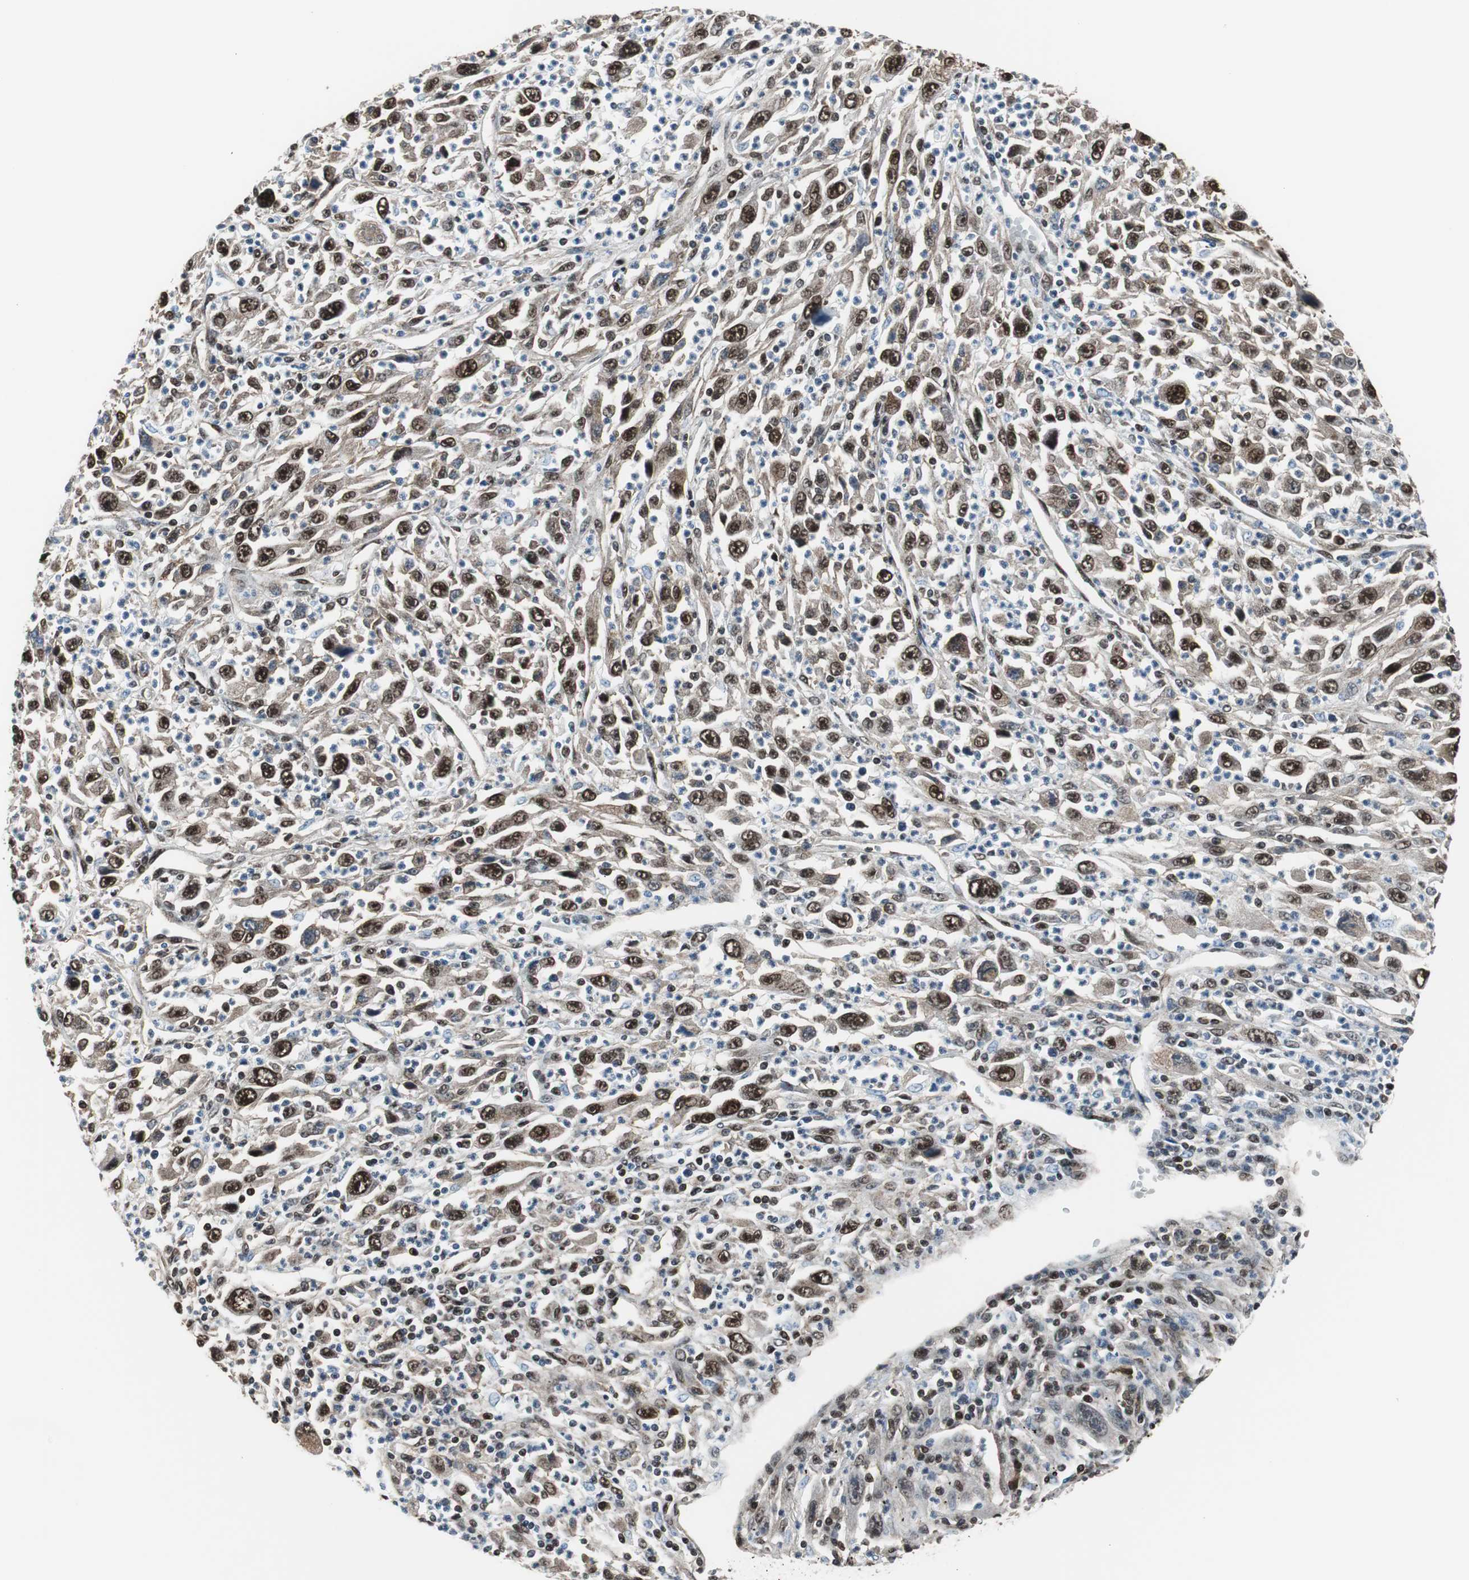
{"staining": {"intensity": "strong", "quantity": ">75%", "location": "cytoplasmic/membranous,nuclear"}, "tissue": "melanoma", "cell_type": "Tumor cells", "image_type": "cancer", "snomed": [{"axis": "morphology", "description": "Malignant melanoma, Metastatic site"}, {"axis": "topography", "description": "Skin"}], "caption": "An immunohistochemistry image of tumor tissue is shown. Protein staining in brown labels strong cytoplasmic/membranous and nuclear positivity in melanoma within tumor cells.", "gene": "VCP", "patient": {"sex": "female", "age": 56}}